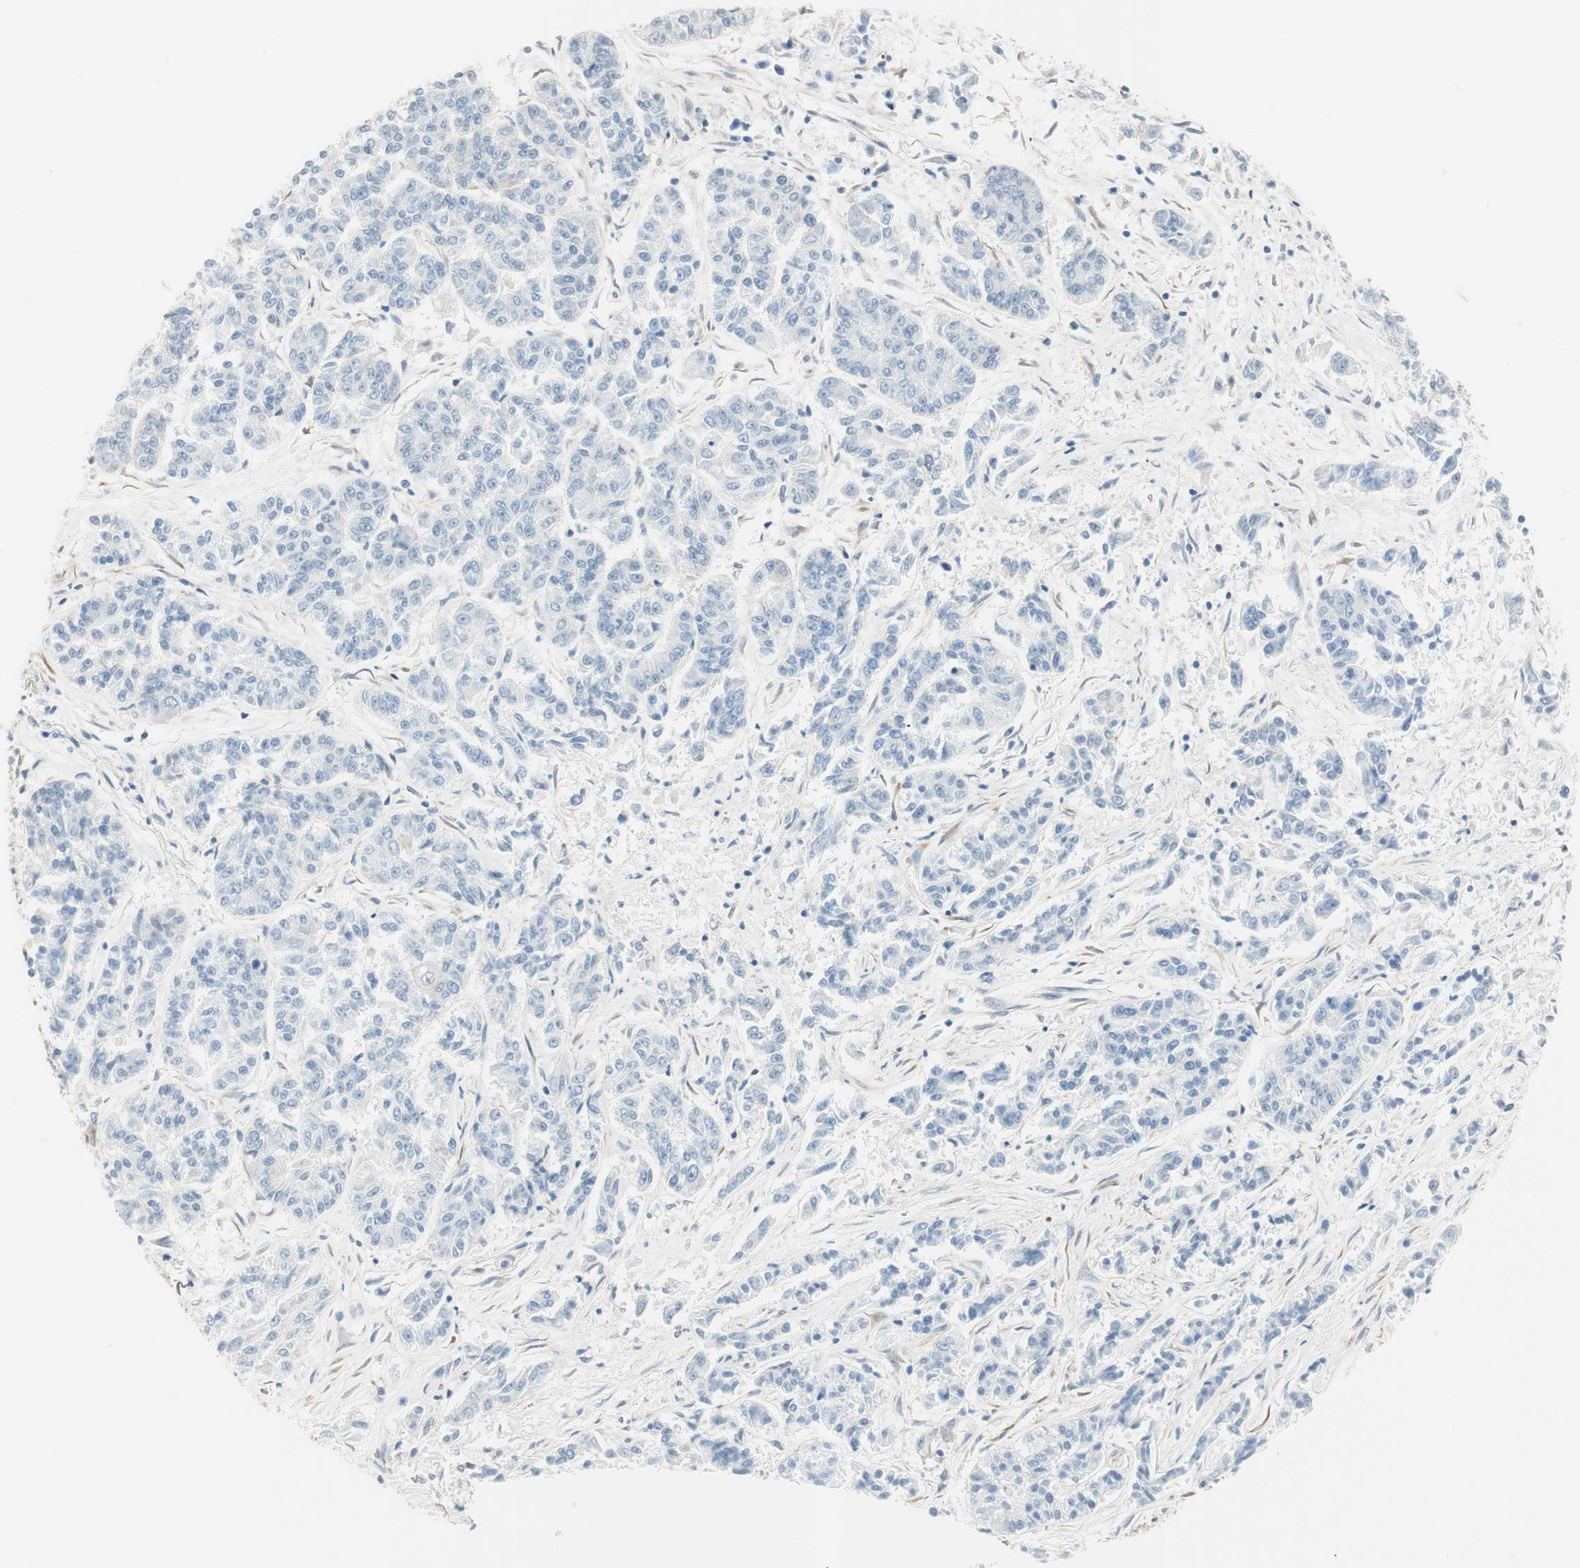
{"staining": {"intensity": "negative", "quantity": "none", "location": "none"}, "tissue": "lung cancer", "cell_type": "Tumor cells", "image_type": "cancer", "snomed": [{"axis": "morphology", "description": "Adenocarcinoma, NOS"}, {"axis": "topography", "description": "Lung"}], "caption": "An immunohistochemistry (IHC) histopathology image of lung cancer (adenocarcinoma) is shown. There is no staining in tumor cells of lung cancer (adenocarcinoma). (Brightfield microscopy of DAB IHC at high magnification).", "gene": "CDK3", "patient": {"sex": "male", "age": 84}}